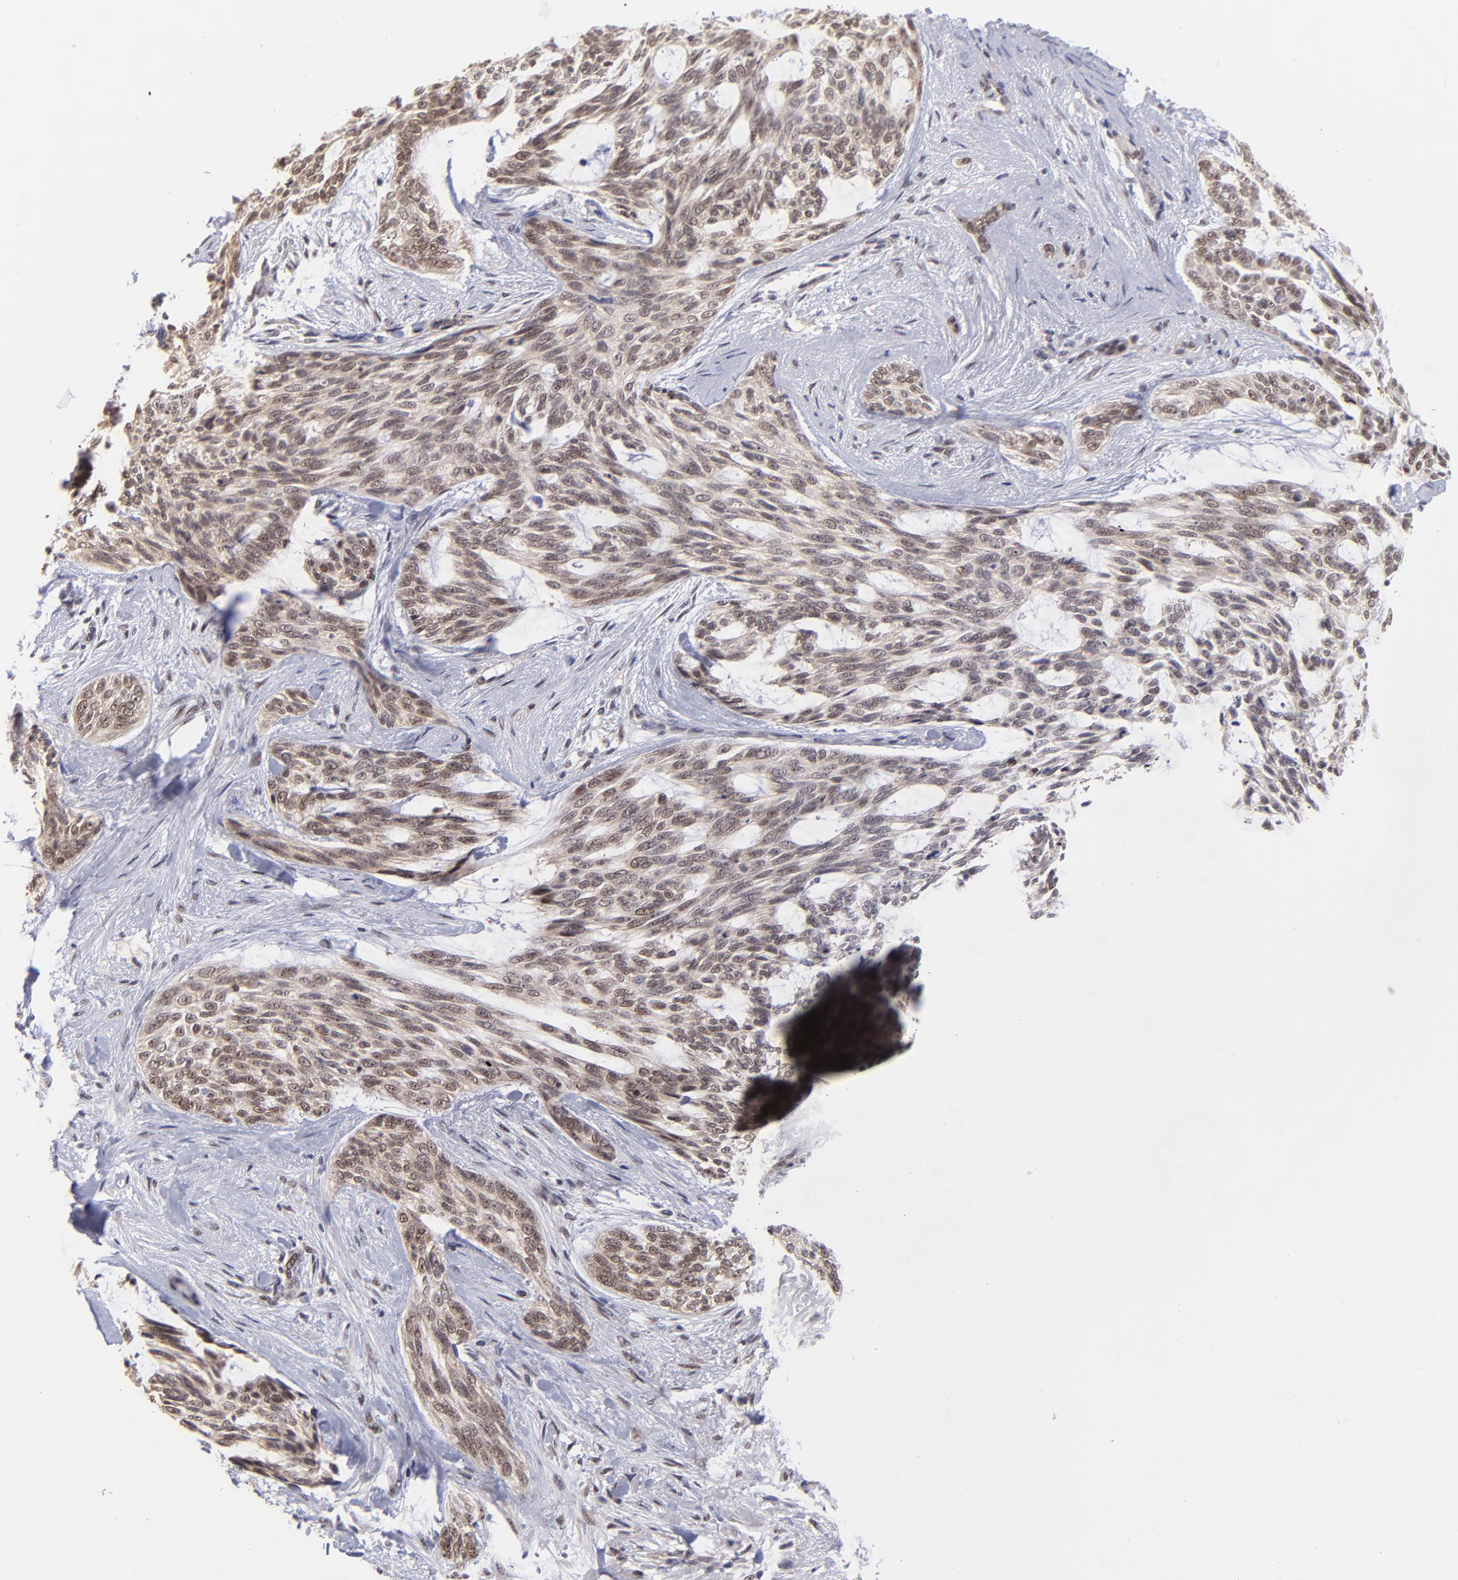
{"staining": {"intensity": "weak", "quantity": ">75%", "location": "cytoplasmic/membranous"}, "tissue": "skin cancer", "cell_type": "Tumor cells", "image_type": "cancer", "snomed": [{"axis": "morphology", "description": "Normal tissue, NOS"}, {"axis": "morphology", "description": "Basal cell carcinoma"}, {"axis": "topography", "description": "Skin"}], "caption": "Weak cytoplasmic/membranous positivity for a protein is identified in approximately >75% of tumor cells of skin basal cell carcinoma using immunohistochemistry.", "gene": "UBE2E3", "patient": {"sex": "female", "age": 71}}